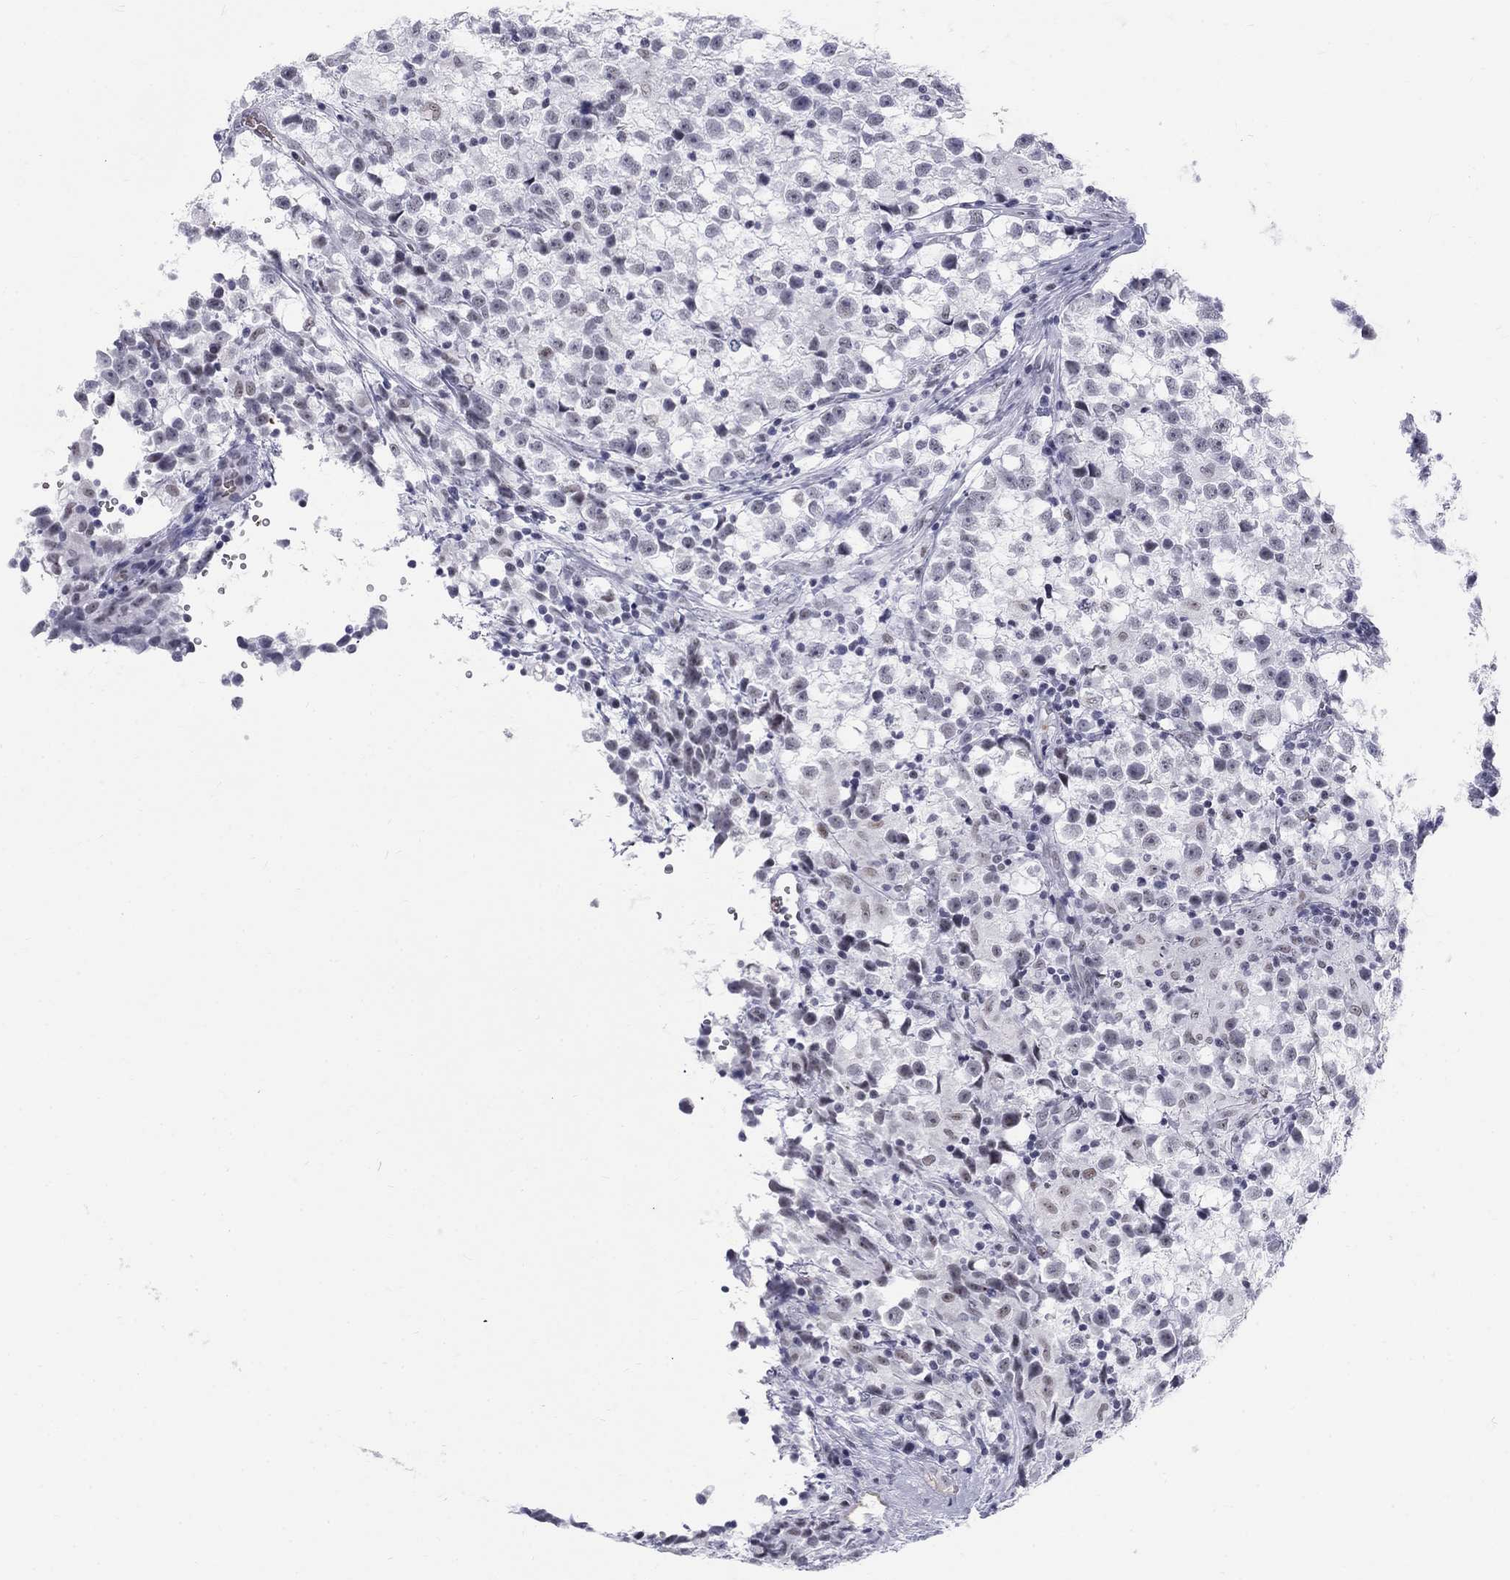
{"staining": {"intensity": "negative", "quantity": "none", "location": "none"}, "tissue": "testis cancer", "cell_type": "Tumor cells", "image_type": "cancer", "snomed": [{"axis": "morphology", "description": "Seminoma, NOS"}, {"axis": "topography", "description": "Testis"}], "caption": "High power microscopy image of an immunohistochemistry (IHC) photomicrograph of seminoma (testis), revealing no significant expression in tumor cells.", "gene": "DMTN", "patient": {"sex": "male", "age": 31}}